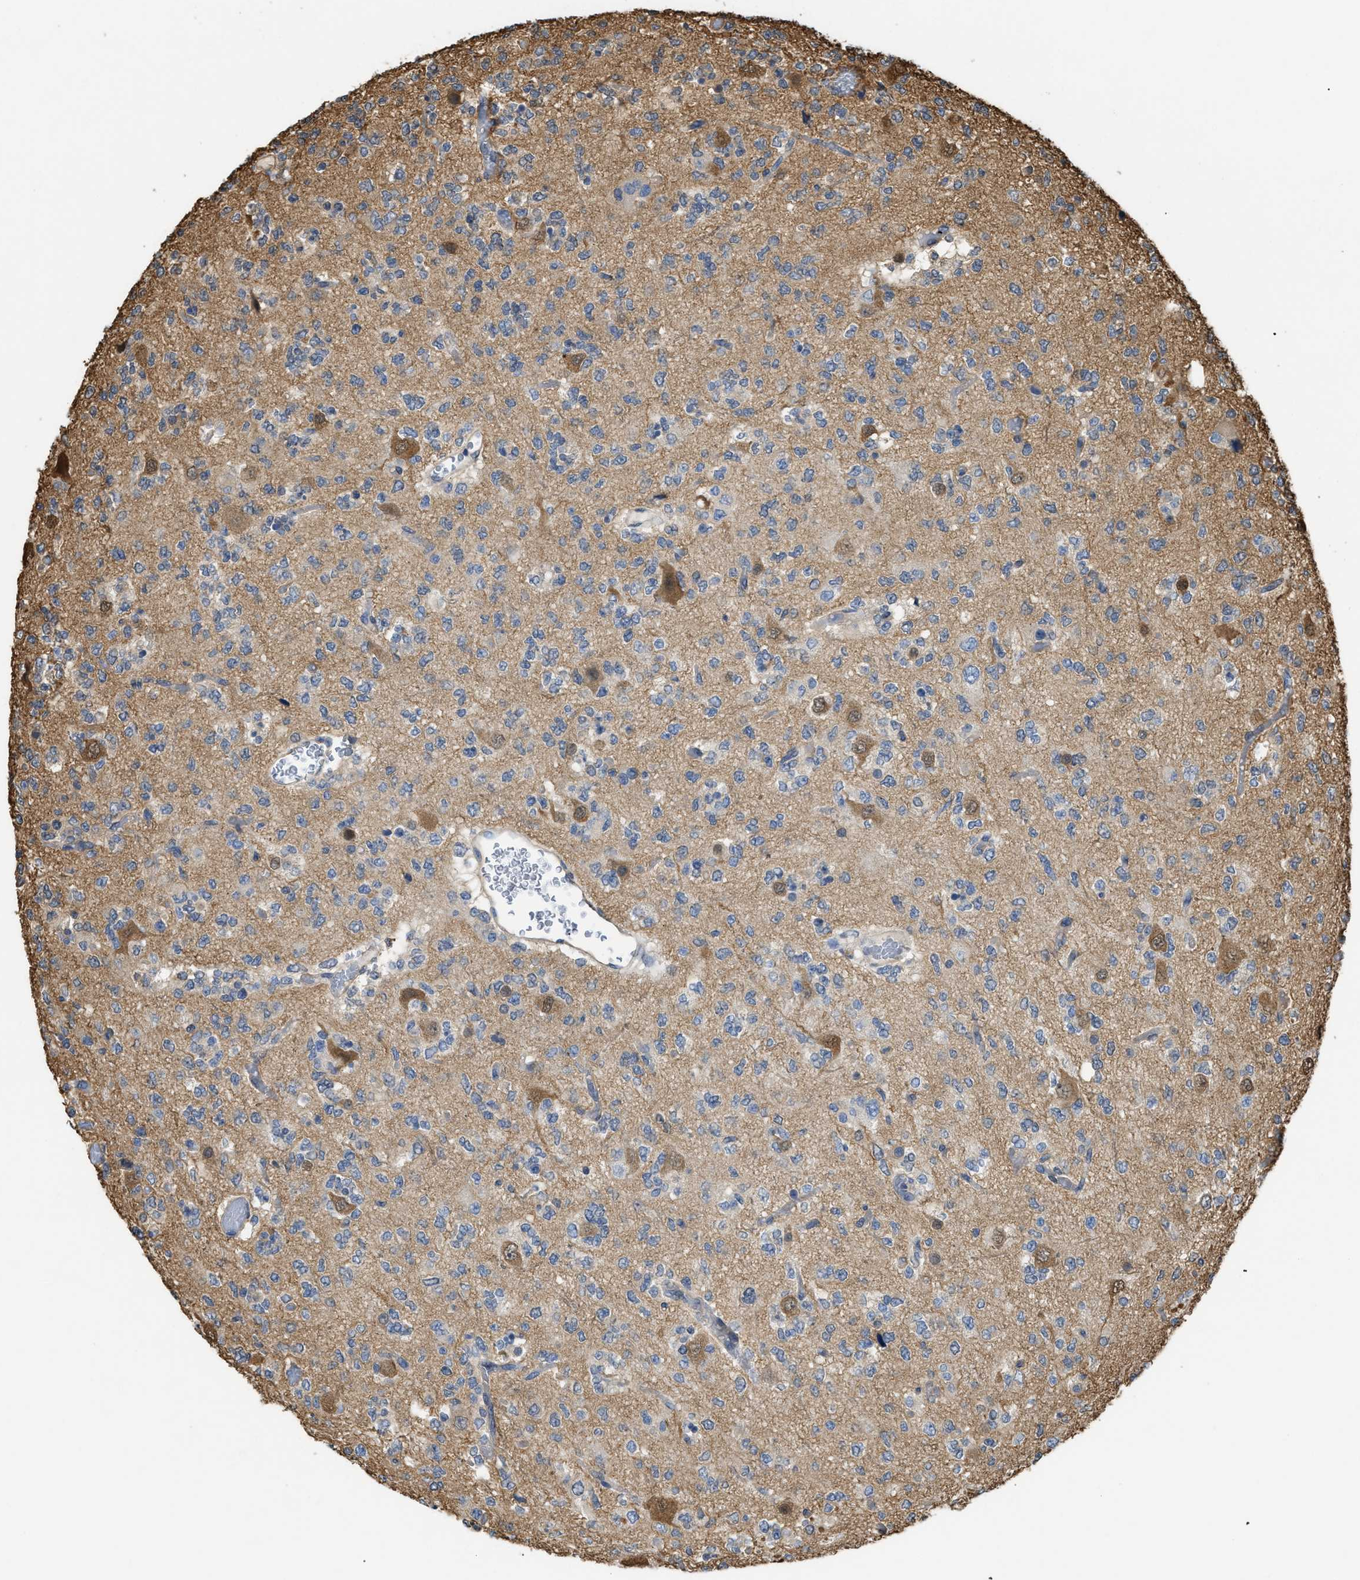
{"staining": {"intensity": "negative", "quantity": "none", "location": "none"}, "tissue": "glioma", "cell_type": "Tumor cells", "image_type": "cancer", "snomed": [{"axis": "morphology", "description": "Glioma, malignant, Low grade"}, {"axis": "topography", "description": "Brain"}], "caption": "The photomicrograph exhibits no staining of tumor cells in malignant low-grade glioma.", "gene": "CALM1", "patient": {"sex": "male", "age": 38}}